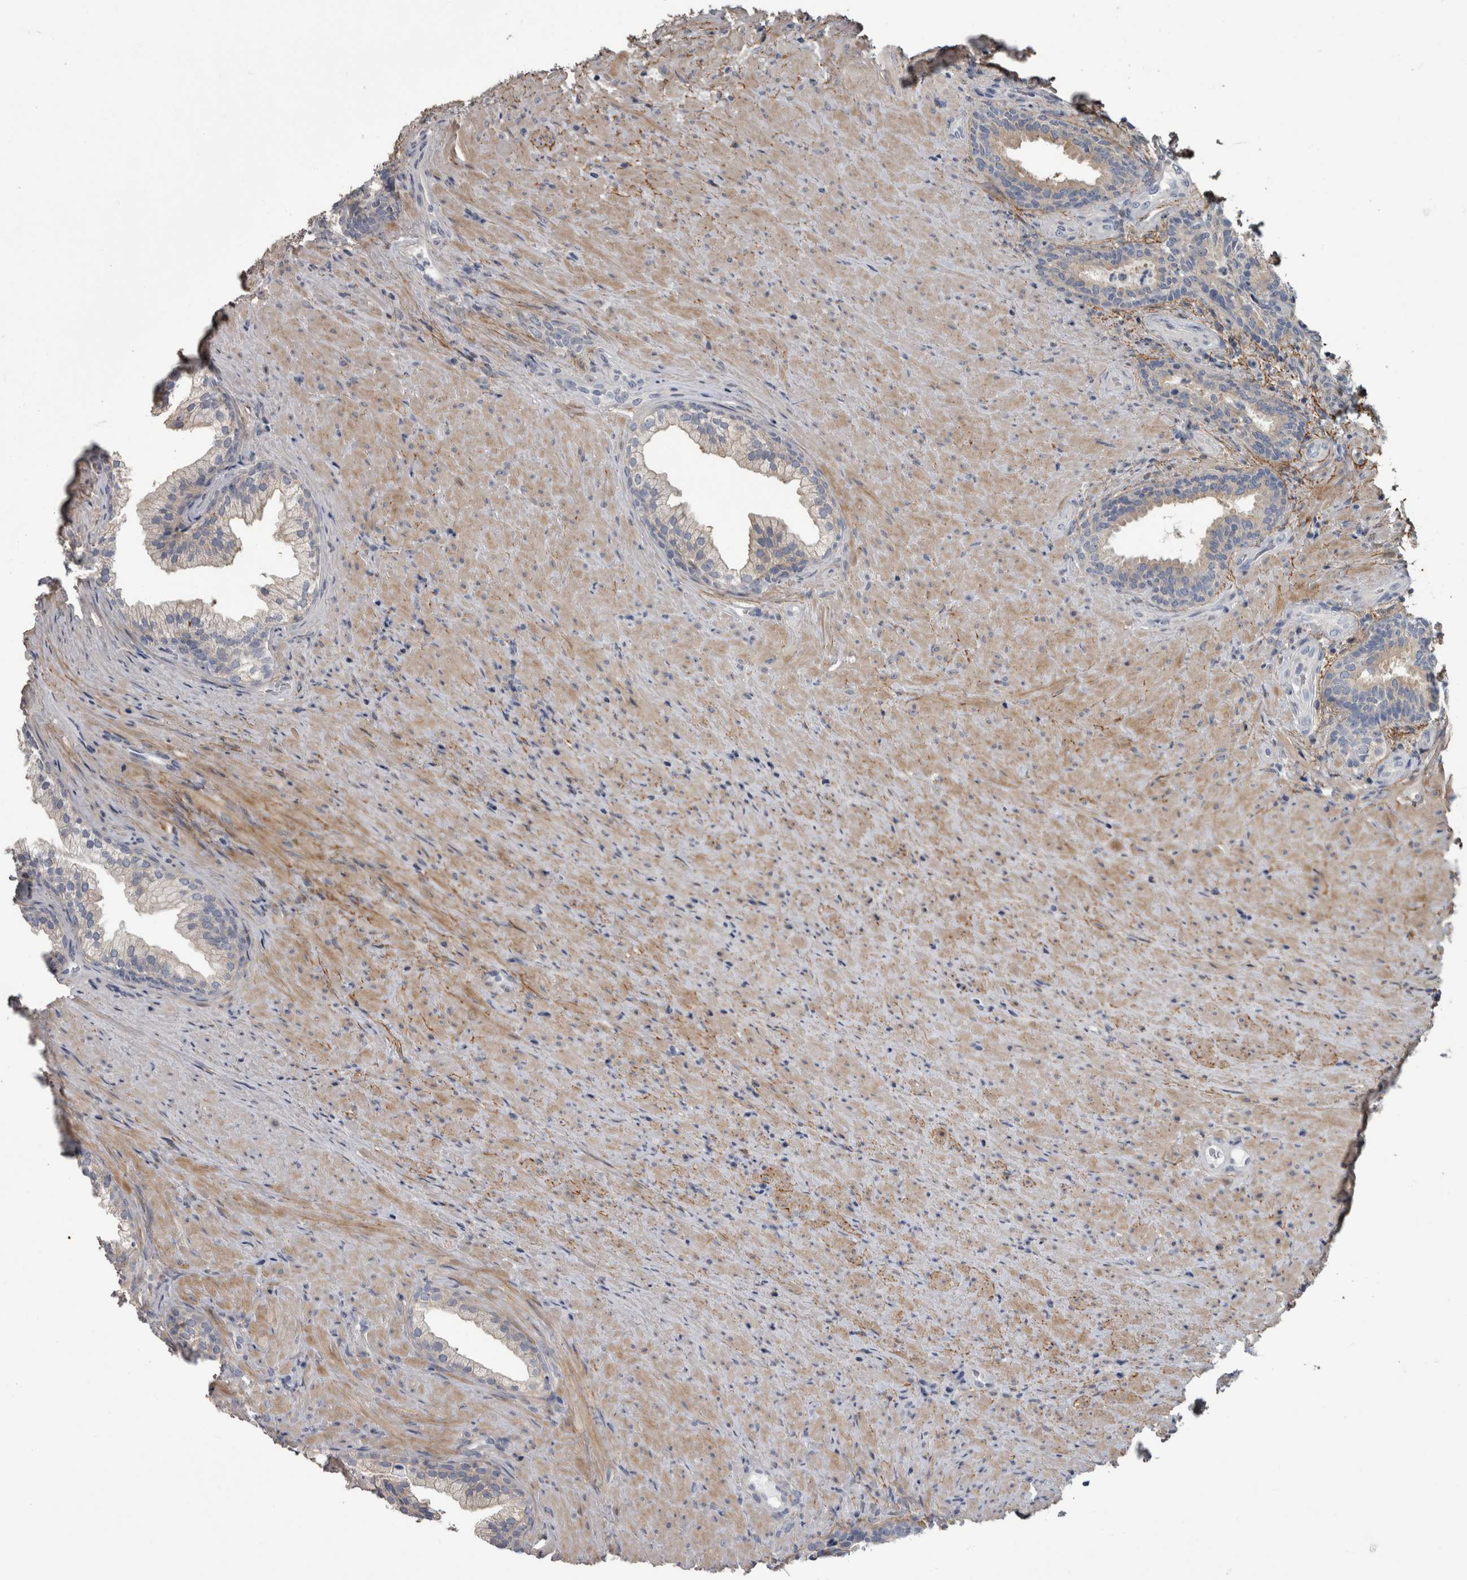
{"staining": {"intensity": "weak", "quantity": "<25%", "location": "cytoplasmic/membranous"}, "tissue": "prostate", "cell_type": "Glandular cells", "image_type": "normal", "snomed": [{"axis": "morphology", "description": "Normal tissue, NOS"}, {"axis": "topography", "description": "Prostate"}], "caption": "Prostate stained for a protein using IHC exhibits no expression glandular cells.", "gene": "EFEMP2", "patient": {"sex": "male", "age": 76}}